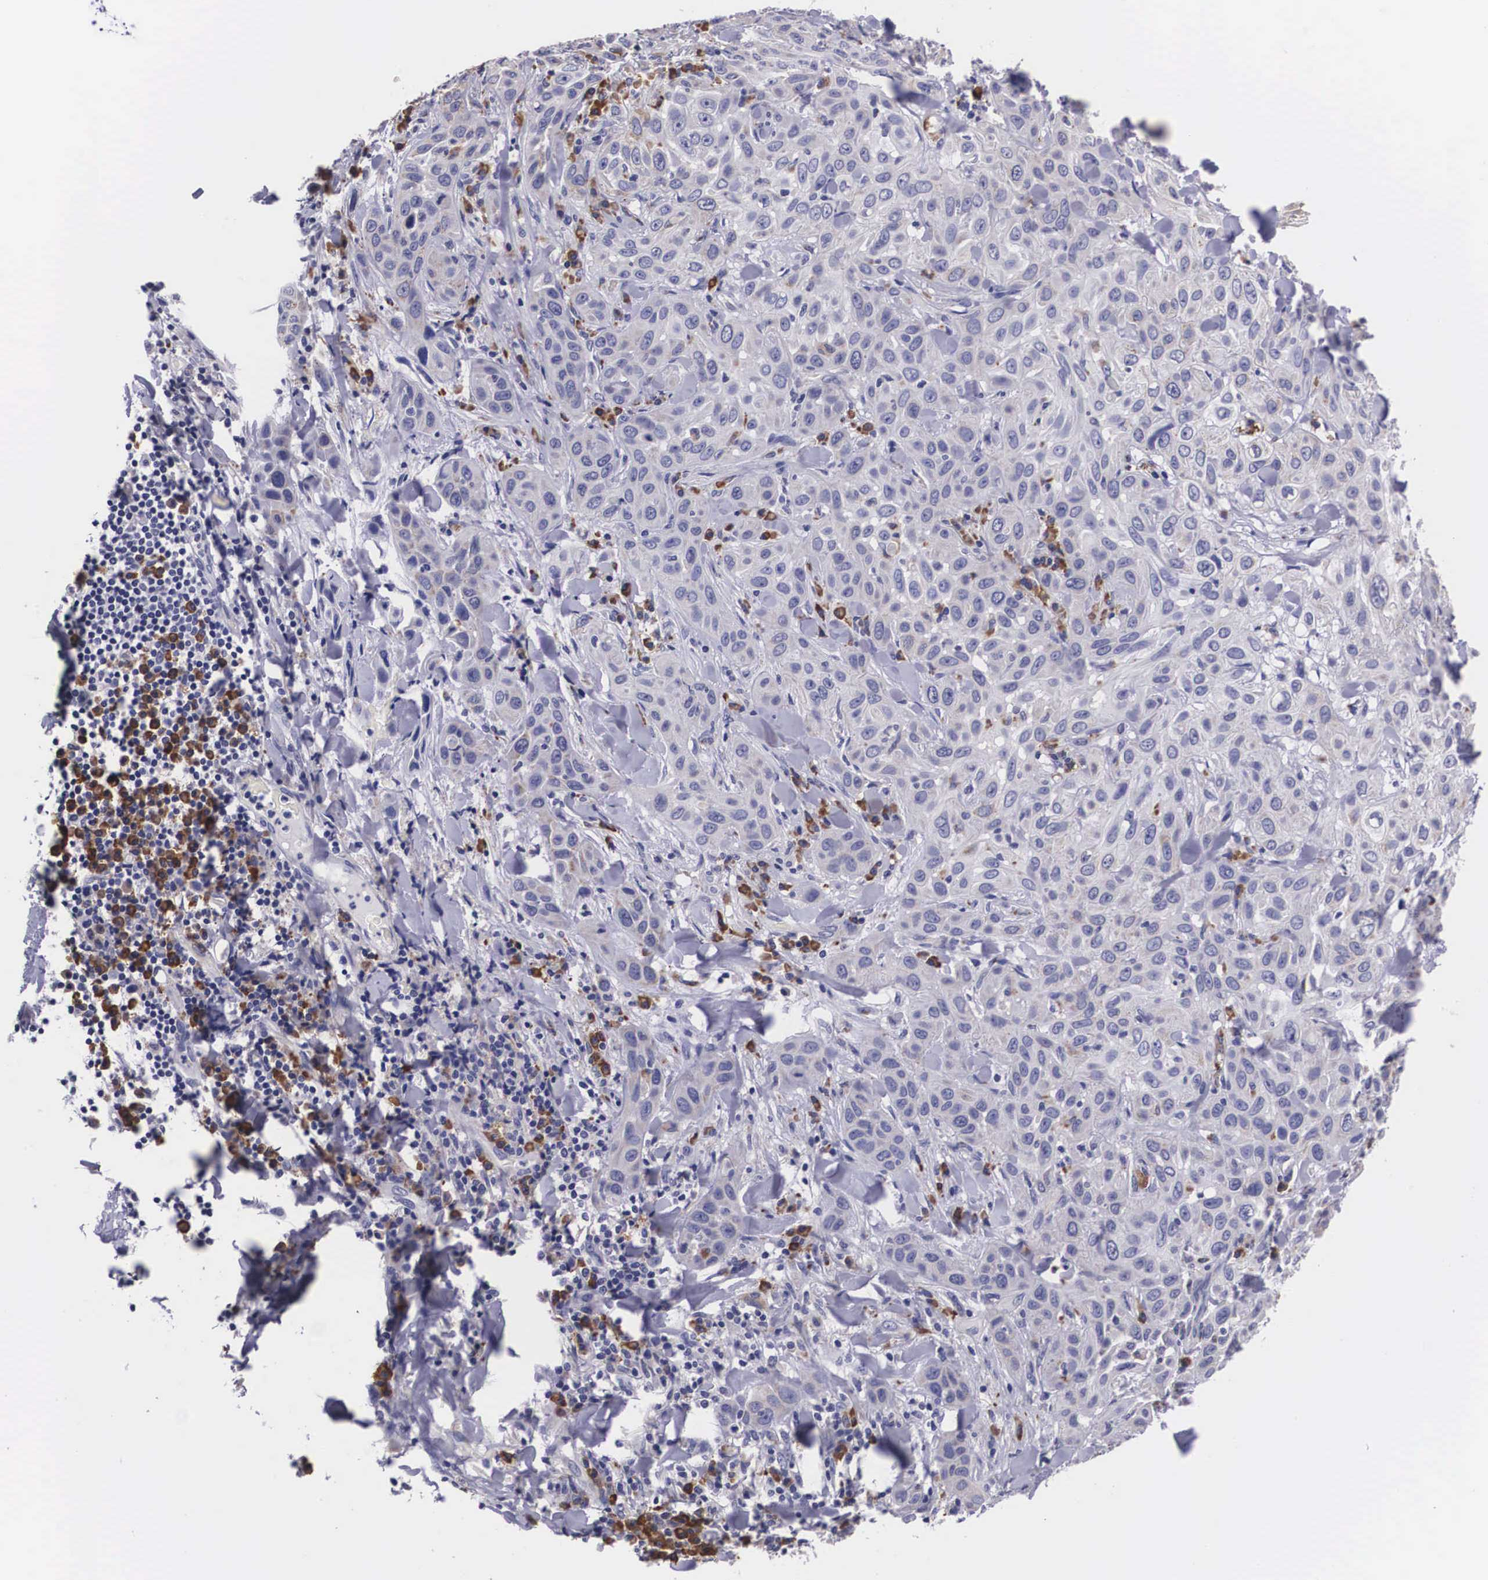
{"staining": {"intensity": "negative", "quantity": "none", "location": "none"}, "tissue": "skin cancer", "cell_type": "Tumor cells", "image_type": "cancer", "snomed": [{"axis": "morphology", "description": "Squamous cell carcinoma, NOS"}, {"axis": "topography", "description": "Skin"}], "caption": "An immunohistochemistry (IHC) image of skin cancer is shown. There is no staining in tumor cells of skin cancer.", "gene": "CRELD2", "patient": {"sex": "male", "age": 84}}